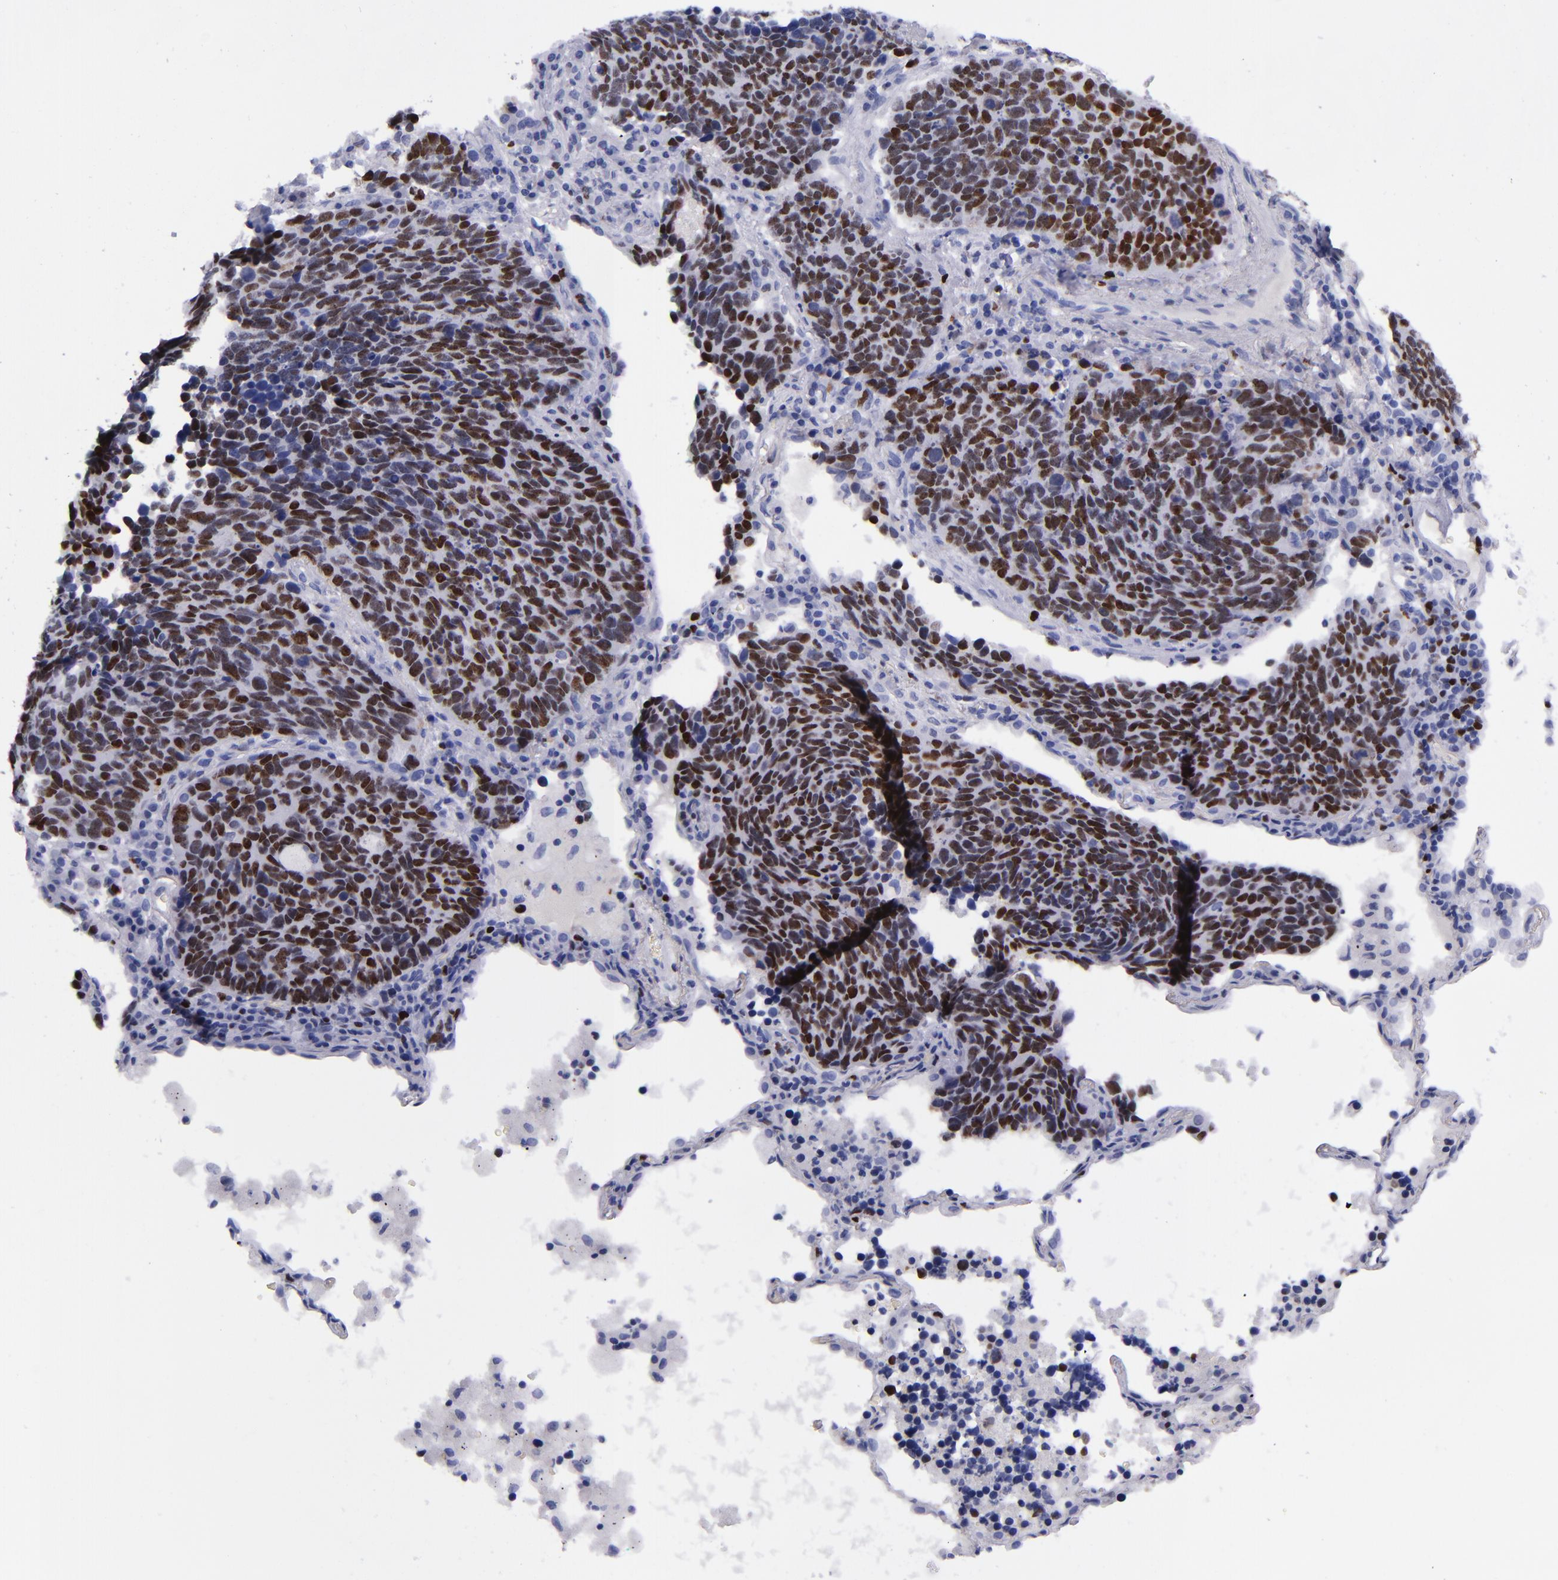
{"staining": {"intensity": "strong", "quantity": ">75%", "location": "nuclear"}, "tissue": "lung cancer", "cell_type": "Tumor cells", "image_type": "cancer", "snomed": [{"axis": "morphology", "description": "Neoplasm, malignant, NOS"}, {"axis": "topography", "description": "Lung"}], "caption": "Neoplasm (malignant) (lung) tissue exhibits strong nuclear expression in about >75% of tumor cells", "gene": "MCM7", "patient": {"sex": "female", "age": 75}}